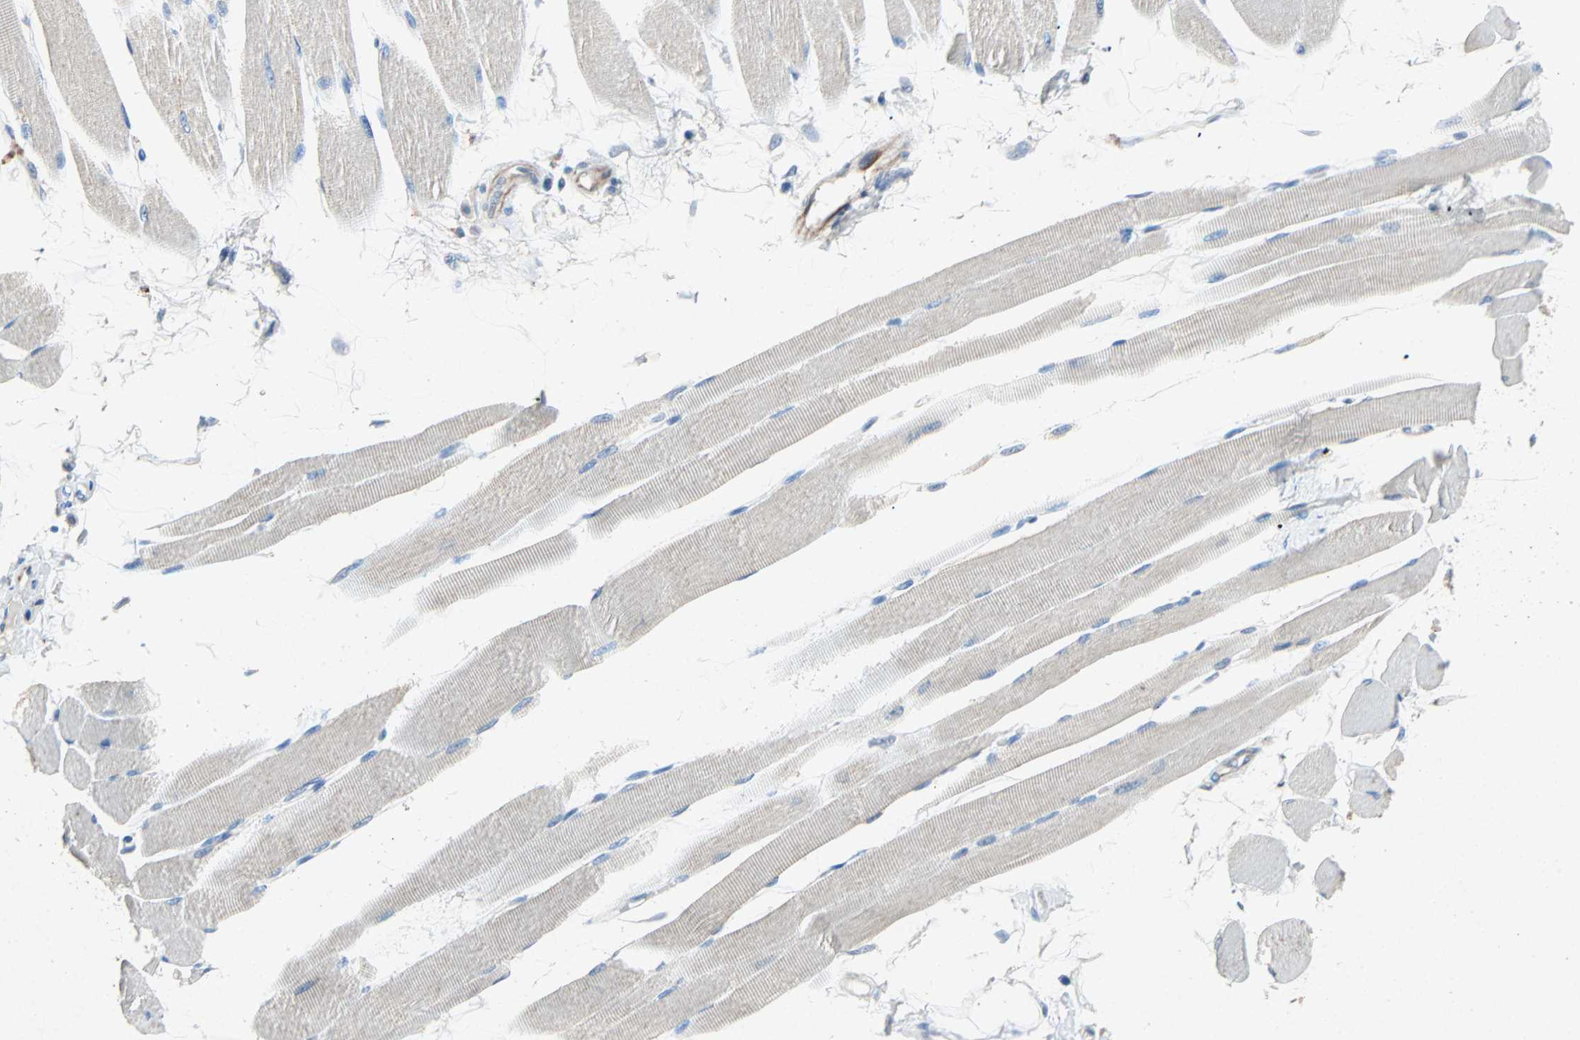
{"staining": {"intensity": "negative", "quantity": "none", "location": "none"}, "tissue": "skeletal muscle", "cell_type": "Myocytes", "image_type": "normal", "snomed": [{"axis": "morphology", "description": "Normal tissue, NOS"}, {"axis": "topography", "description": "Skeletal muscle"}, {"axis": "topography", "description": "Peripheral nerve tissue"}], "caption": "Immunohistochemistry image of unremarkable skeletal muscle: human skeletal muscle stained with DAB (3,3'-diaminobenzidine) reveals no significant protein expression in myocytes. The staining is performed using DAB (3,3'-diaminobenzidine) brown chromogen with nuclei counter-stained in using hematoxylin.", "gene": "PCDHB2", "patient": {"sex": "female", "age": 84}}